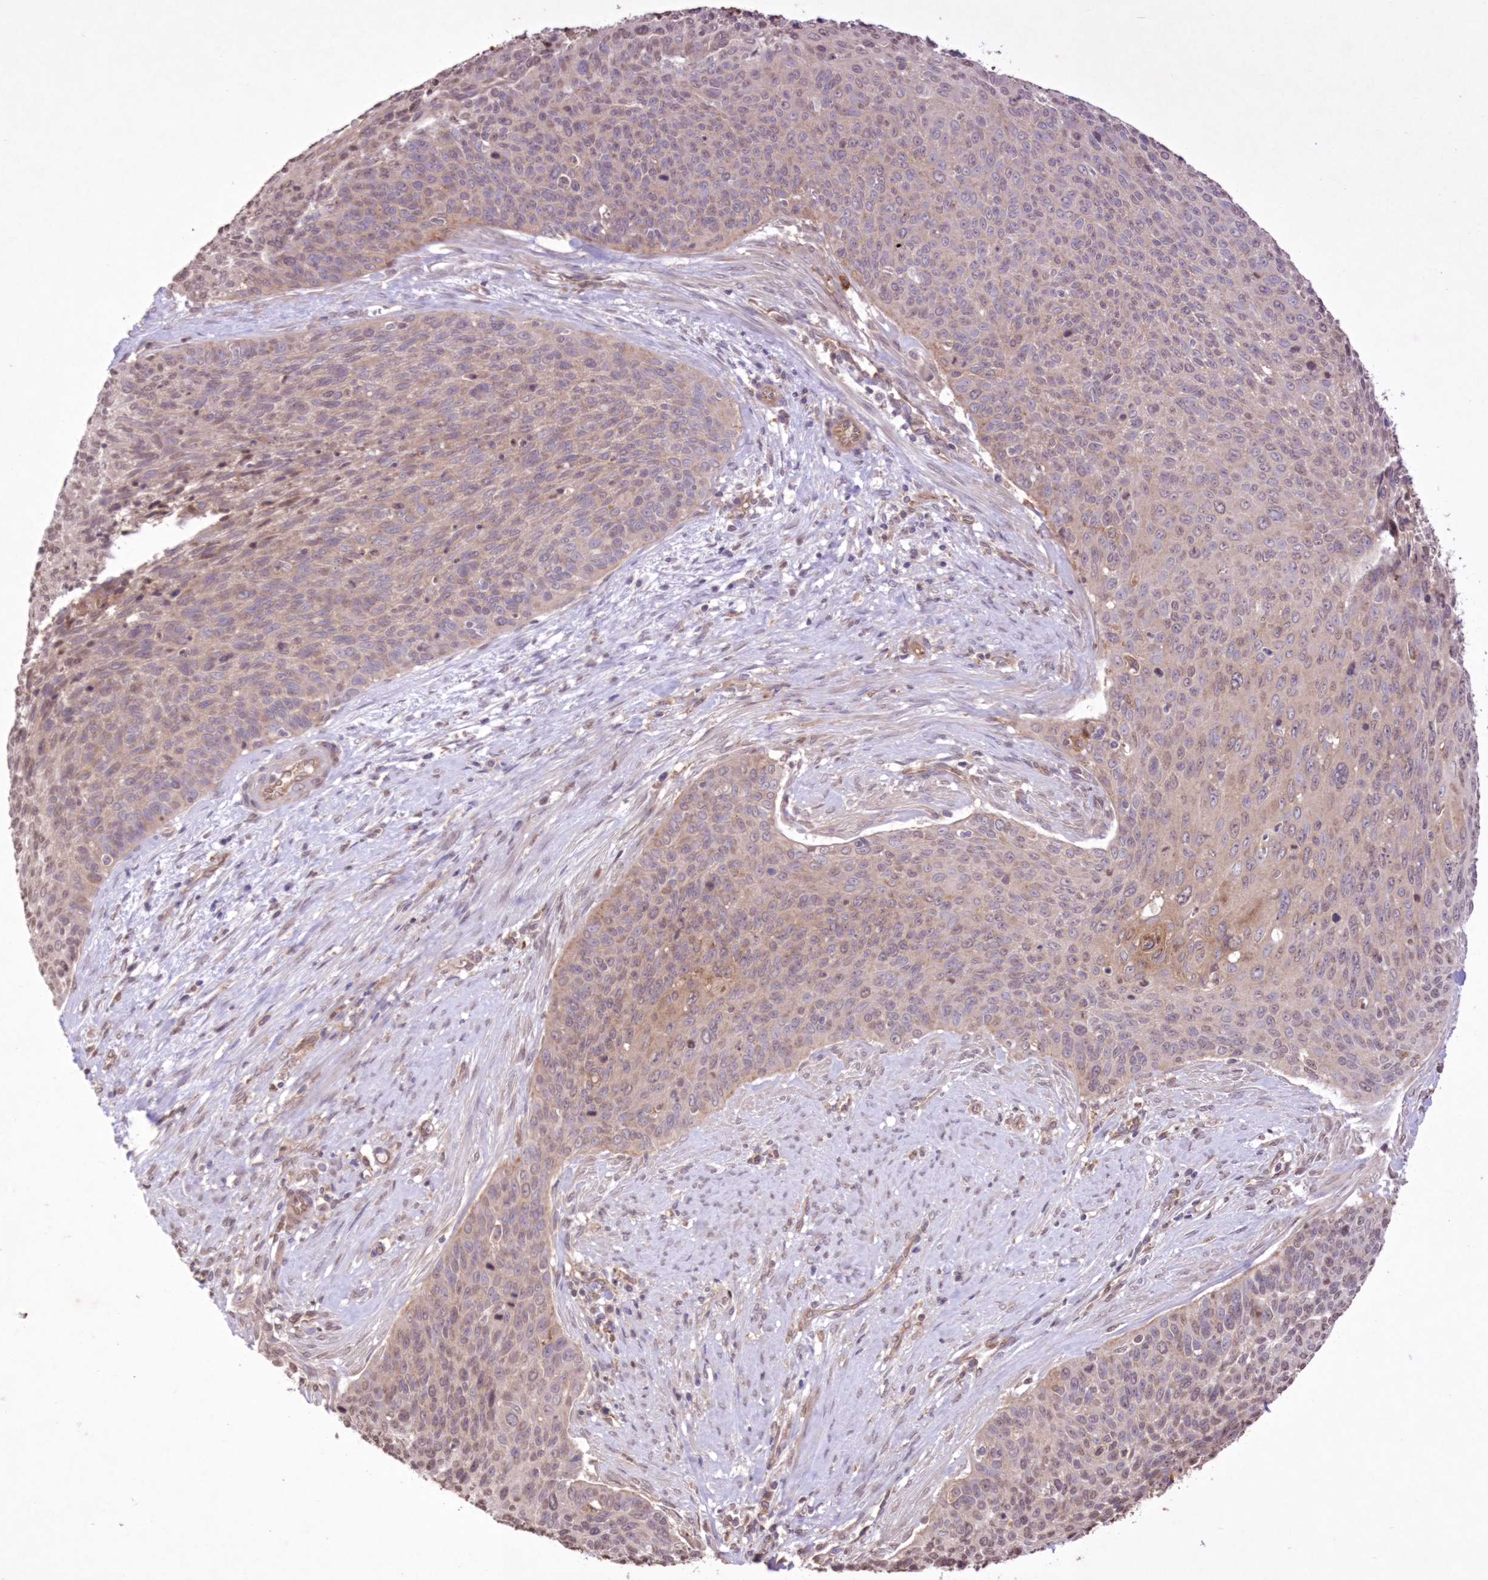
{"staining": {"intensity": "weak", "quantity": "25%-75%", "location": "cytoplasmic/membranous,nuclear"}, "tissue": "cervical cancer", "cell_type": "Tumor cells", "image_type": "cancer", "snomed": [{"axis": "morphology", "description": "Squamous cell carcinoma, NOS"}, {"axis": "topography", "description": "Cervix"}], "caption": "Protein expression analysis of human cervical squamous cell carcinoma reveals weak cytoplasmic/membranous and nuclear staining in approximately 25%-75% of tumor cells. (IHC, brightfield microscopy, high magnification).", "gene": "FCHO2", "patient": {"sex": "female", "age": 55}}